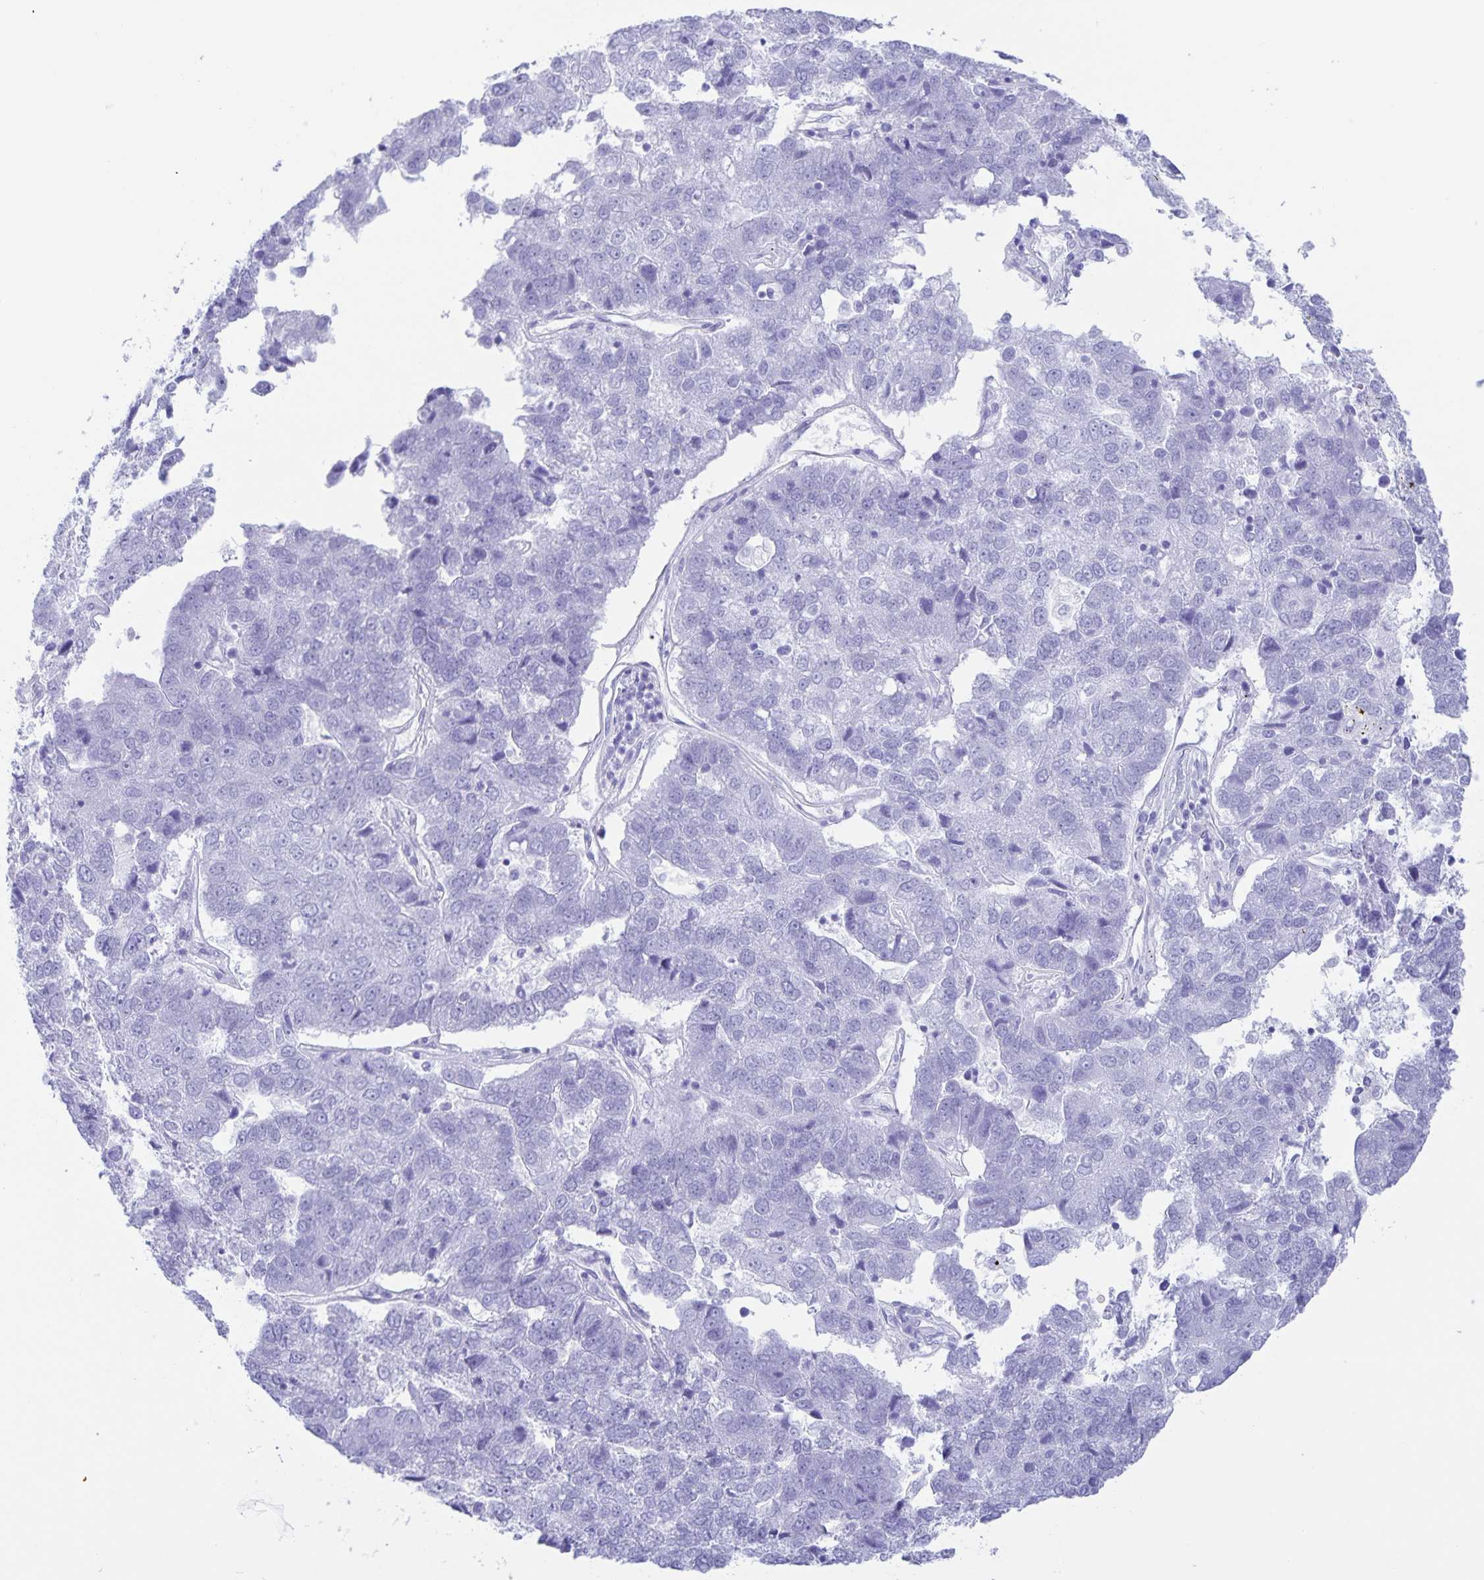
{"staining": {"intensity": "negative", "quantity": "none", "location": "none"}, "tissue": "pancreatic cancer", "cell_type": "Tumor cells", "image_type": "cancer", "snomed": [{"axis": "morphology", "description": "Adenocarcinoma, NOS"}, {"axis": "topography", "description": "Pancreas"}], "caption": "High power microscopy photomicrograph of an immunohistochemistry histopathology image of pancreatic cancer (adenocarcinoma), revealing no significant expression in tumor cells.", "gene": "AQP4", "patient": {"sex": "female", "age": 61}}